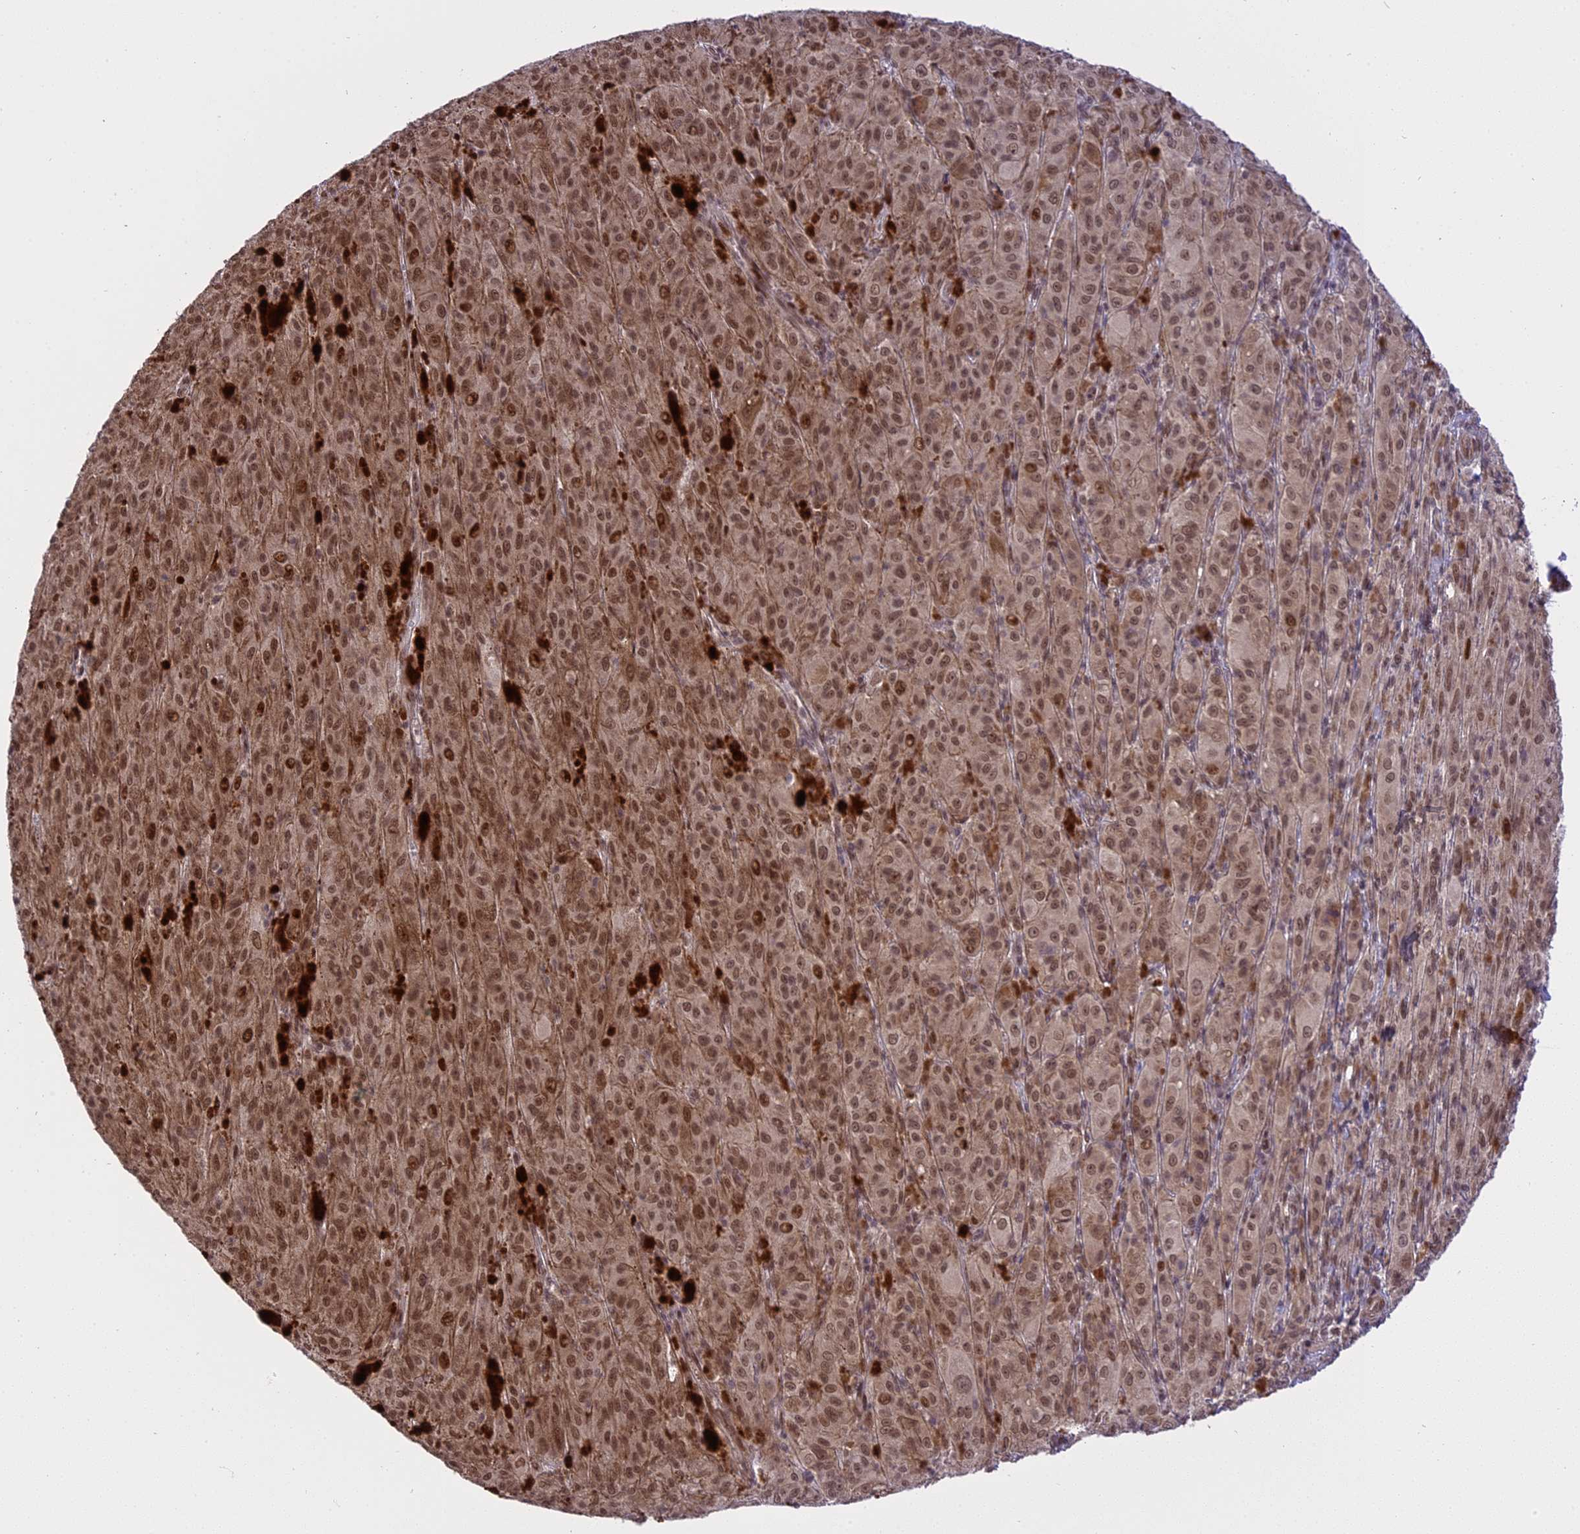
{"staining": {"intensity": "moderate", "quantity": "25%-75%", "location": "cytoplasmic/membranous,nuclear"}, "tissue": "melanoma", "cell_type": "Tumor cells", "image_type": "cancer", "snomed": [{"axis": "morphology", "description": "Malignant melanoma, NOS"}, {"axis": "topography", "description": "Skin"}], "caption": "Brown immunohistochemical staining in melanoma reveals moderate cytoplasmic/membranous and nuclear positivity in approximately 25%-75% of tumor cells.", "gene": "PRELID2", "patient": {"sex": "female", "age": 52}}